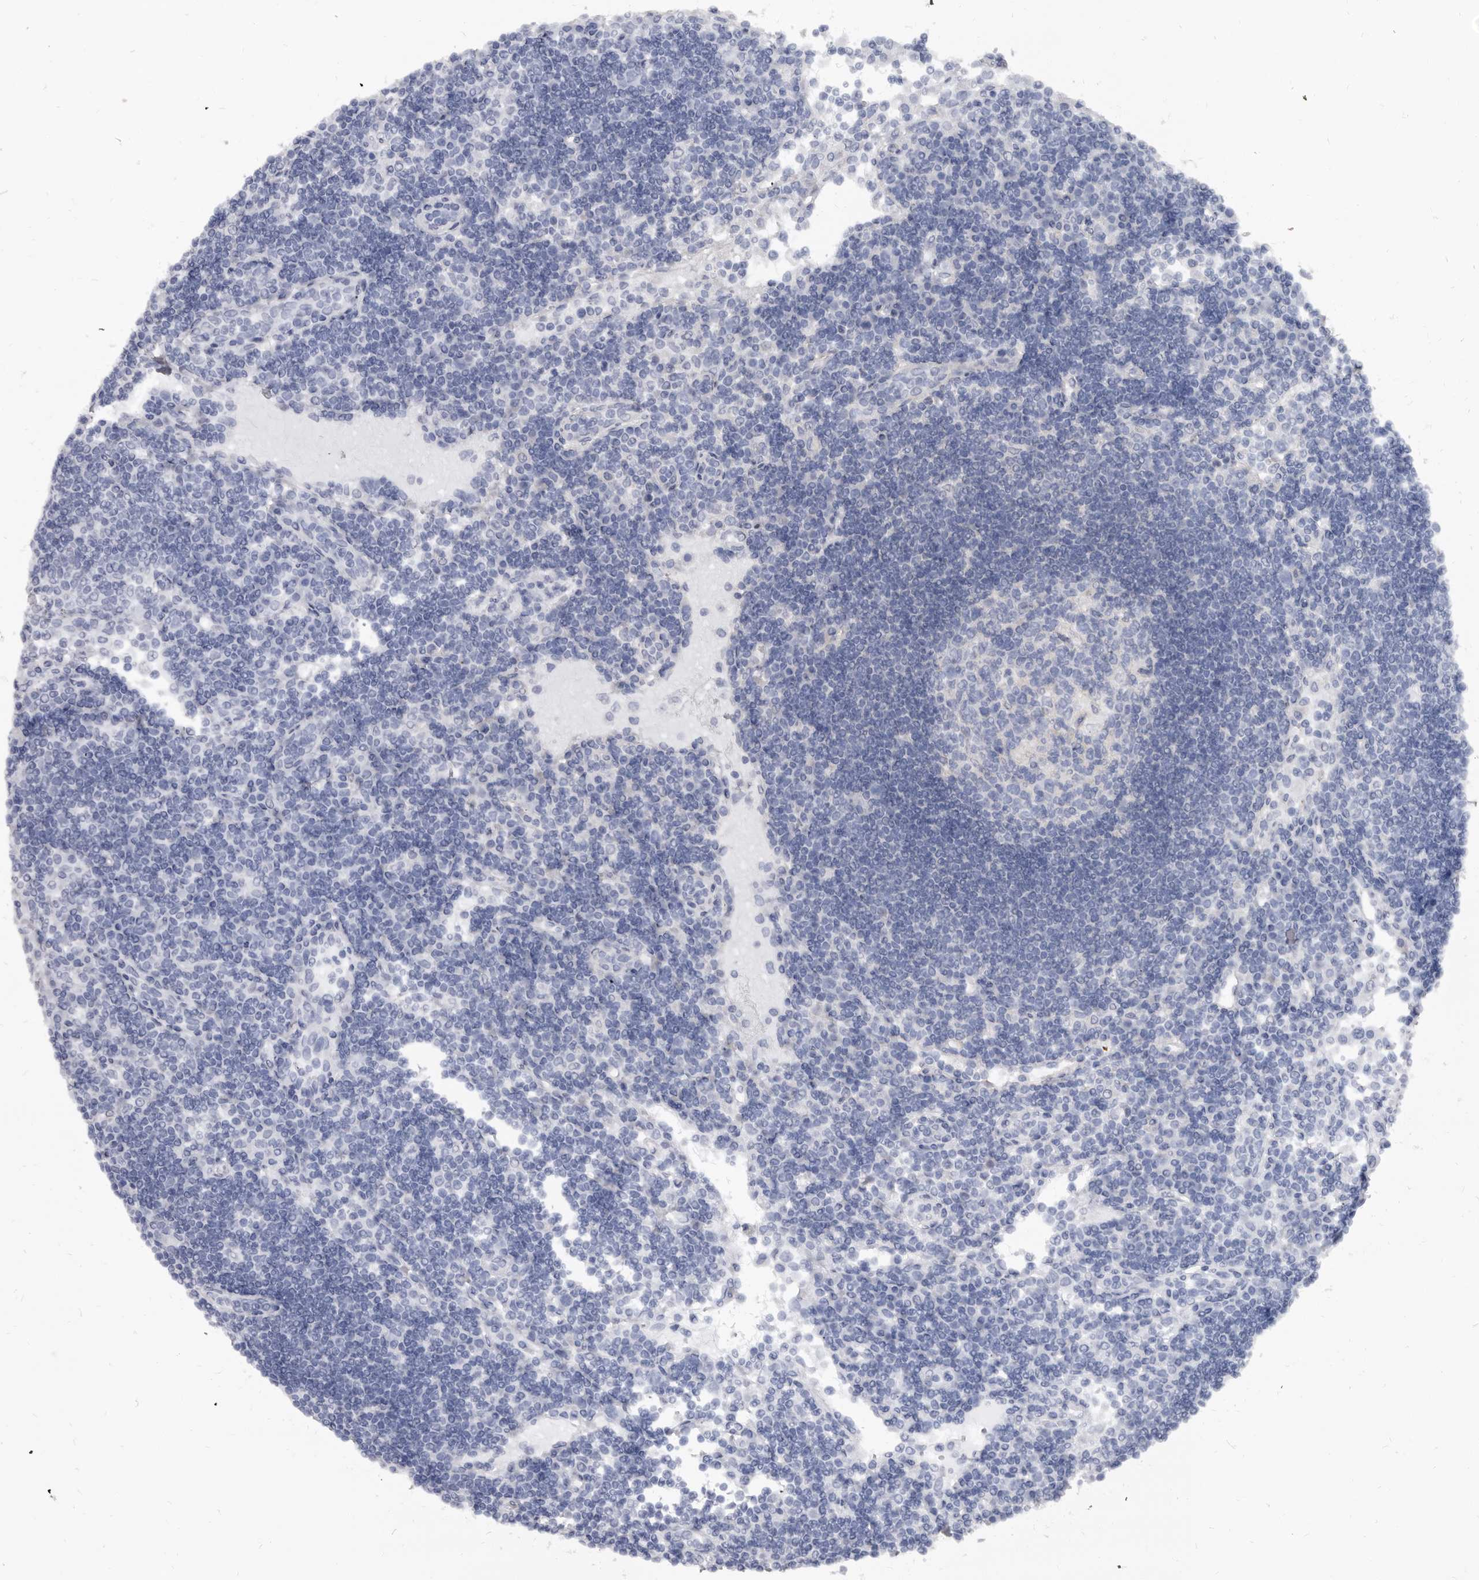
{"staining": {"intensity": "negative", "quantity": "none", "location": "none"}, "tissue": "lymph node", "cell_type": "Germinal center cells", "image_type": "normal", "snomed": [{"axis": "morphology", "description": "Normal tissue, NOS"}, {"axis": "topography", "description": "Lymph node"}], "caption": "Immunohistochemistry (IHC) micrograph of unremarkable lymph node: lymph node stained with DAB (3,3'-diaminobenzidine) demonstrates no significant protein staining in germinal center cells. The staining is performed using DAB (3,3'-diaminobenzidine) brown chromogen with nuclei counter-stained in using hematoxylin.", "gene": "KHDRBS2", "patient": {"sex": "female", "age": 53}}